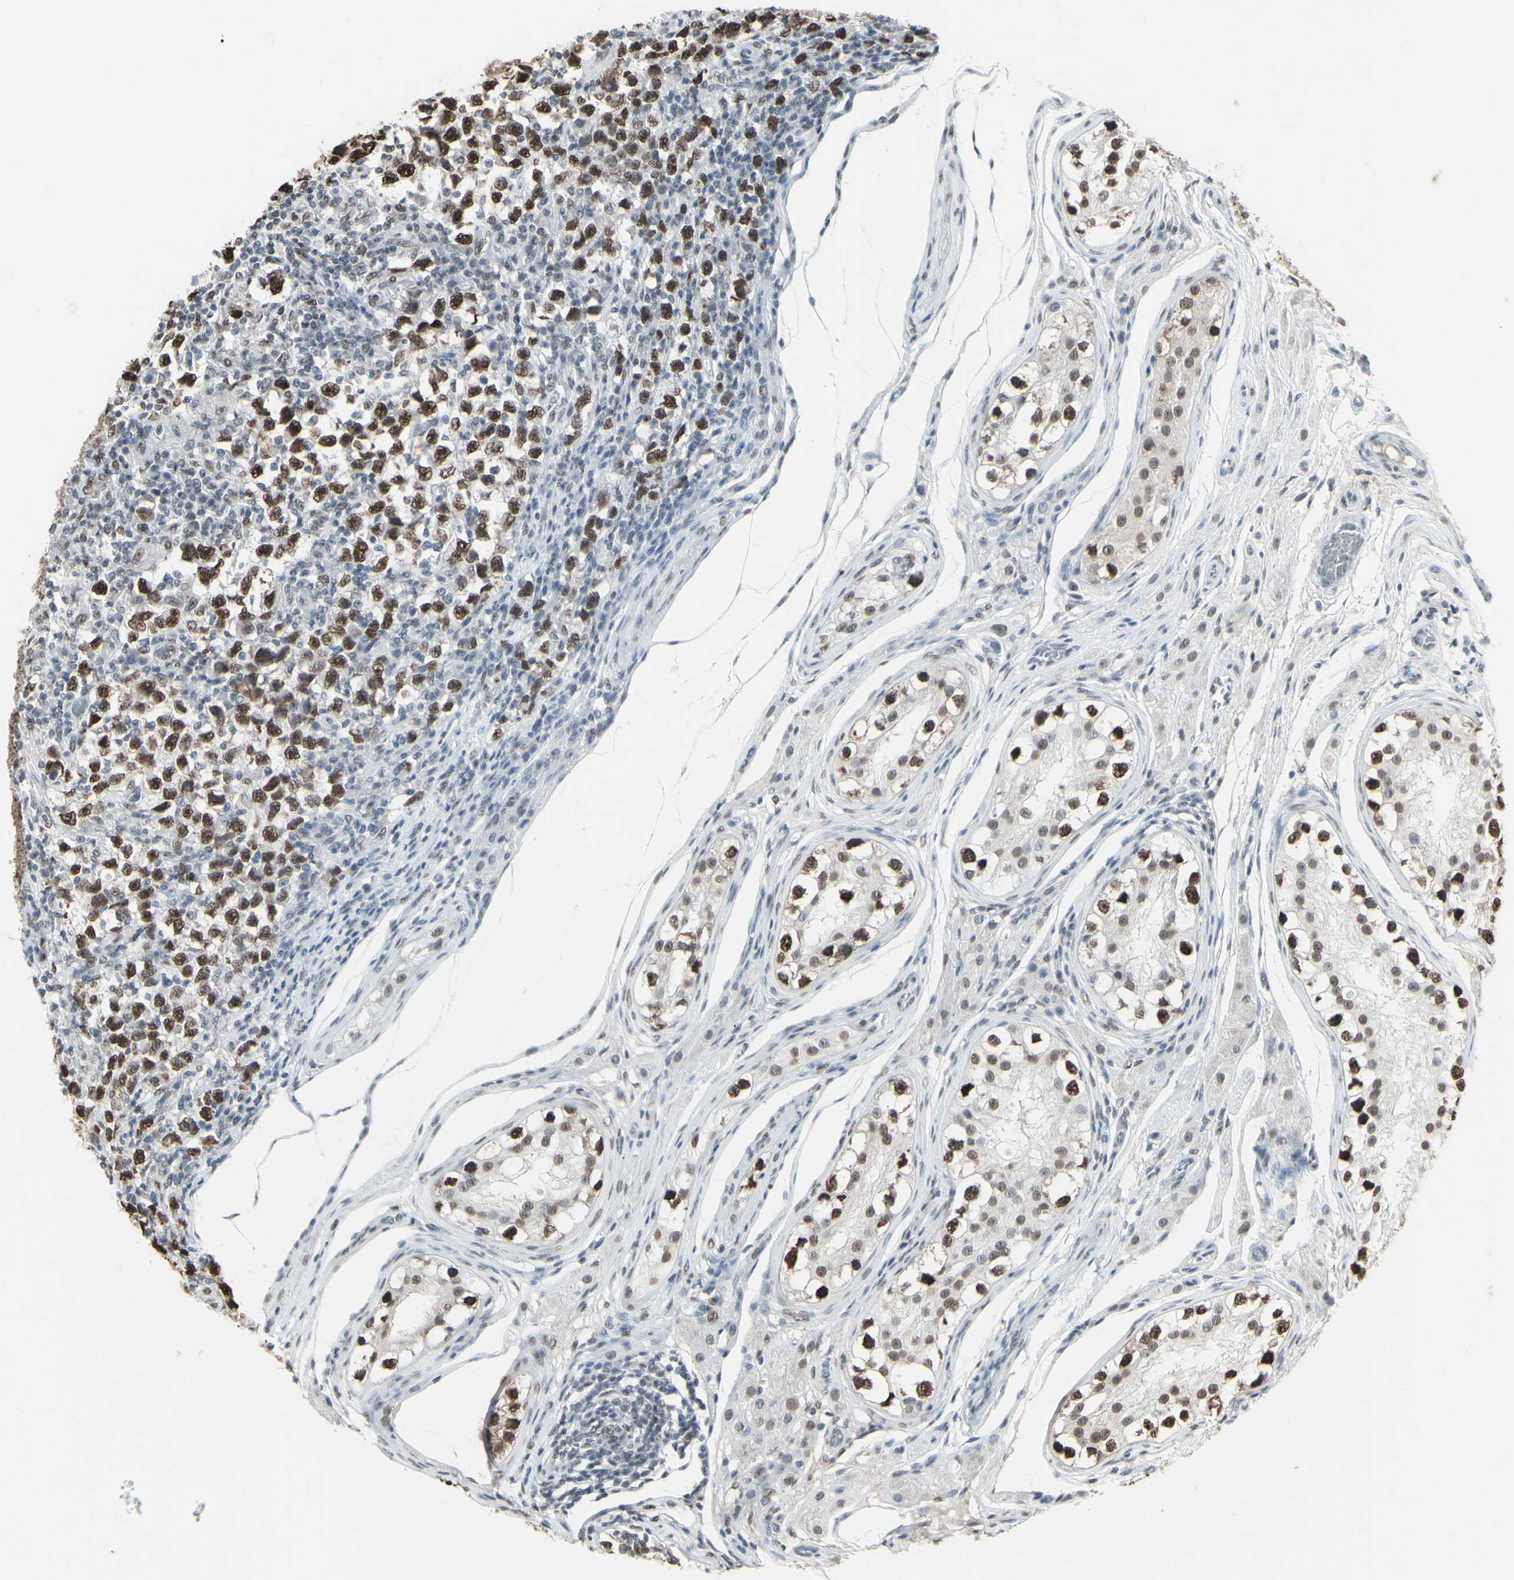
{"staining": {"intensity": "strong", "quantity": ">75%", "location": "nuclear"}, "tissue": "testis cancer", "cell_type": "Tumor cells", "image_type": "cancer", "snomed": [{"axis": "morphology", "description": "Carcinoma, Embryonal, NOS"}, {"axis": "topography", "description": "Testis"}], "caption": "There is high levels of strong nuclear expression in tumor cells of testis cancer, as demonstrated by immunohistochemical staining (brown color).", "gene": "TRIM28", "patient": {"sex": "male", "age": 21}}